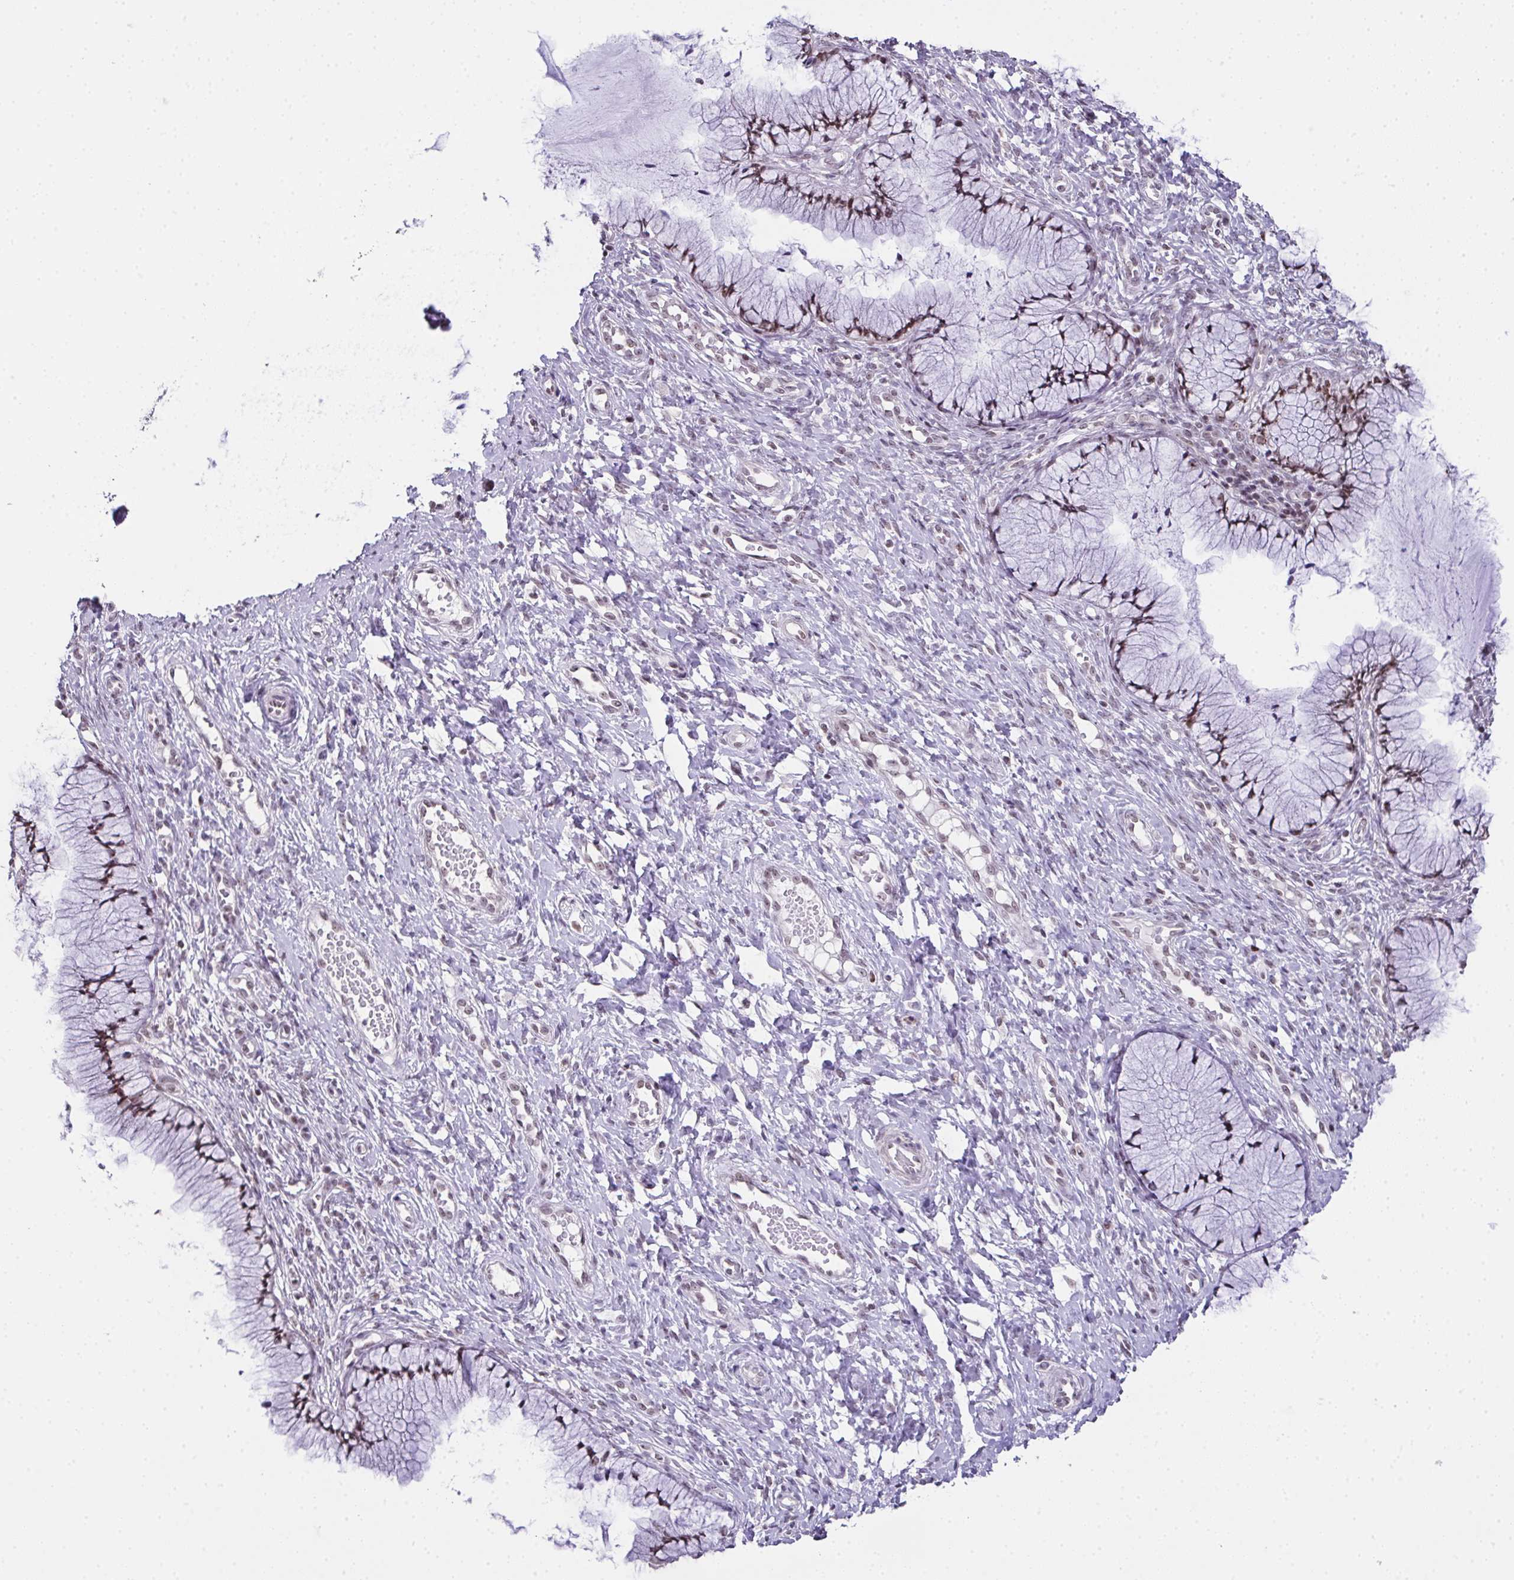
{"staining": {"intensity": "moderate", "quantity": "<25%", "location": "nuclear"}, "tissue": "cervix", "cell_type": "Glandular cells", "image_type": "normal", "snomed": [{"axis": "morphology", "description": "Normal tissue, NOS"}, {"axis": "topography", "description": "Cervix"}], "caption": "Brown immunohistochemical staining in unremarkable human cervix shows moderate nuclear positivity in about <25% of glandular cells.", "gene": "ZNF800", "patient": {"sex": "female", "age": 36}}